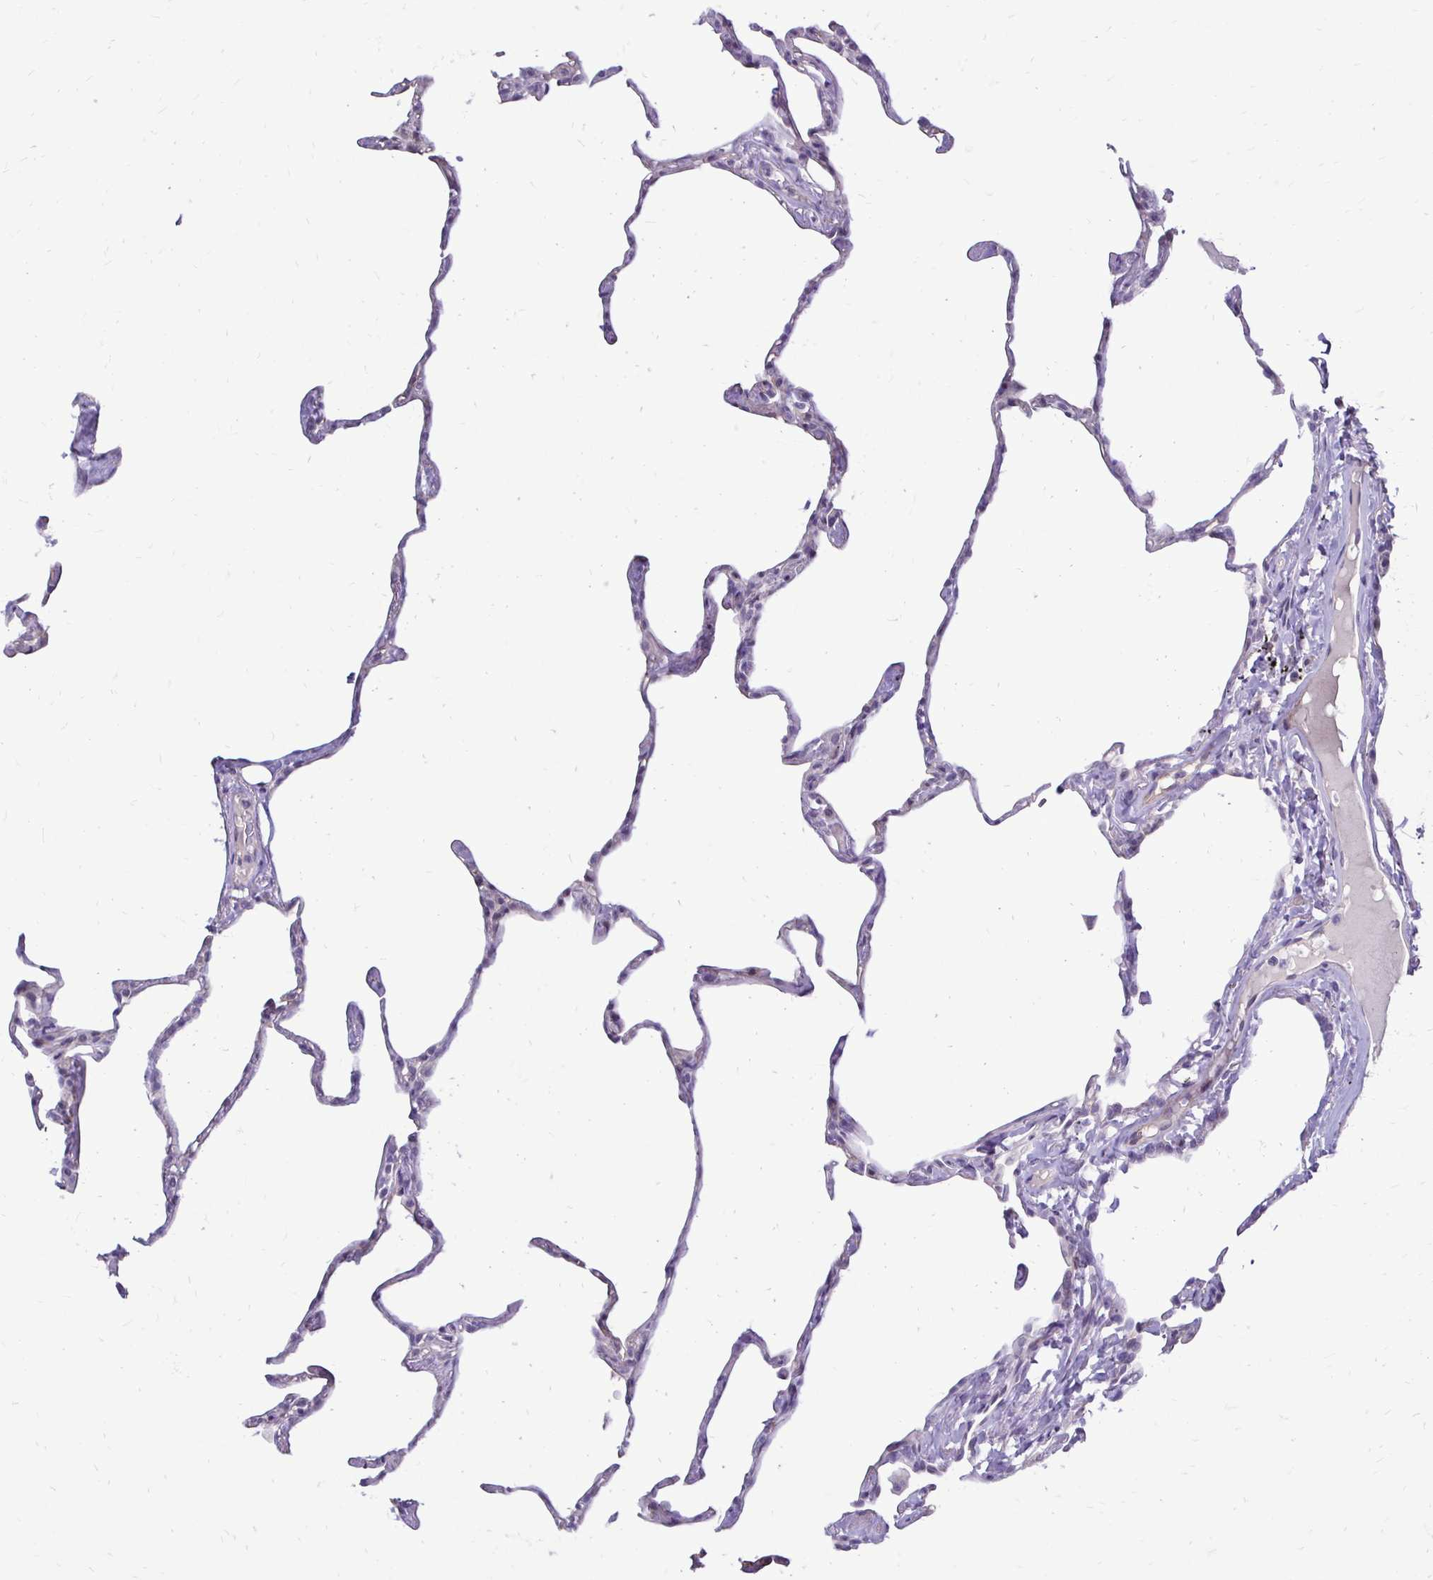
{"staining": {"intensity": "negative", "quantity": "none", "location": "none"}, "tissue": "lung", "cell_type": "Alveolar cells", "image_type": "normal", "snomed": [{"axis": "morphology", "description": "Normal tissue, NOS"}, {"axis": "topography", "description": "Lung"}], "caption": "This photomicrograph is of normal lung stained with IHC to label a protein in brown with the nuclei are counter-stained blue. There is no expression in alveolar cells. The staining was performed using DAB (3,3'-diaminobenzidine) to visualize the protein expression in brown, while the nuclei were stained in blue with hematoxylin (Magnification: 20x).", "gene": "GAS2", "patient": {"sex": "male", "age": 65}}